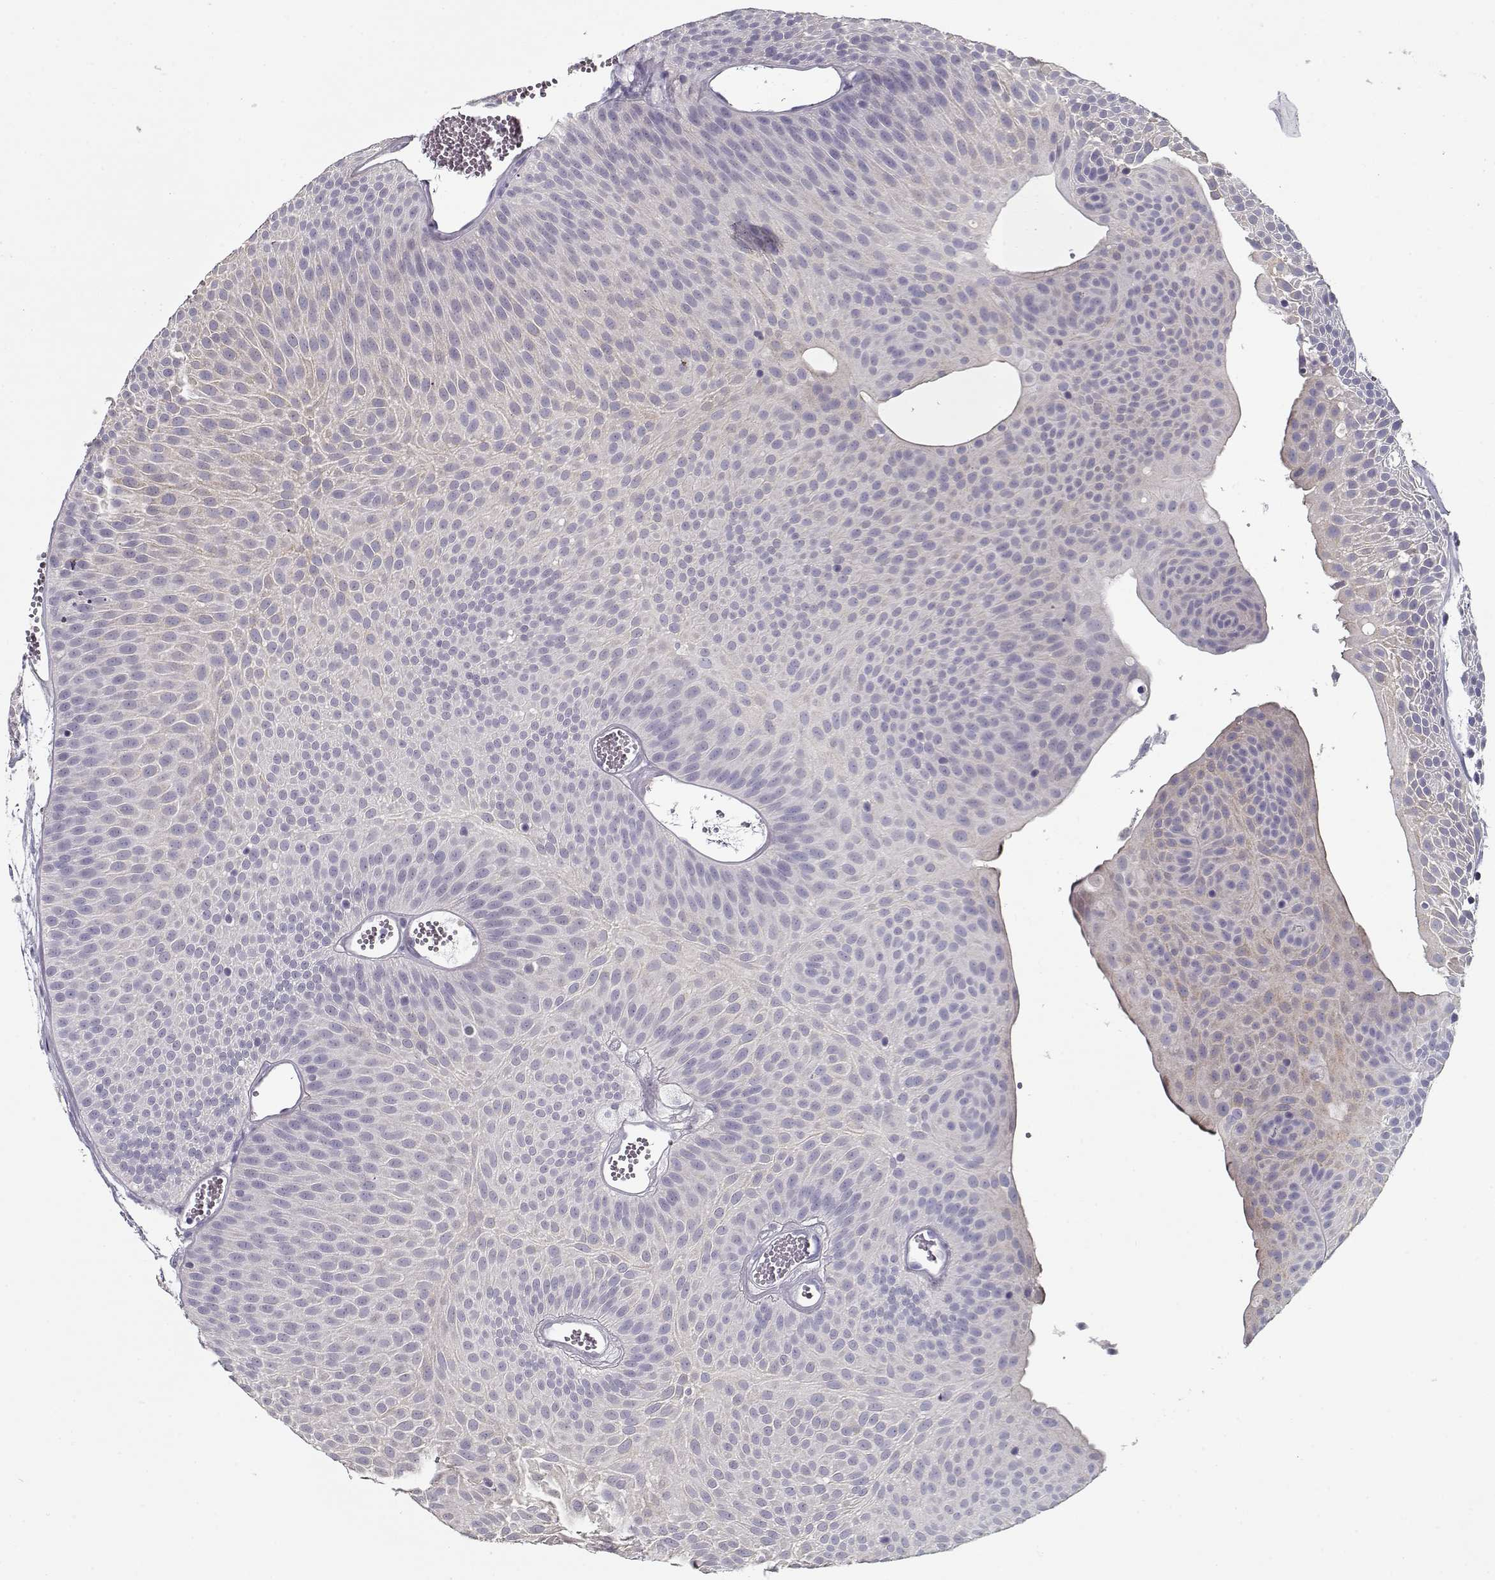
{"staining": {"intensity": "negative", "quantity": "none", "location": "none"}, "tissue": "urothelial cancer", "cell_type": "Tumor cells", "image_type": "cancer", "snomed": [{"axis": "morphology", "description": "Urothelial carcinoma, Low grade"}, {"axis": "topography", "description": "Urinary bladder"}], "caption": "Immunohistochemistry of urothelial cancer reveals no expression in tumor cells. The staining was performed using DAB (3,3'-diaminobenzidine) to visualize the protein expression in brown, while the nuclei were stained in blue with hematoxylin (Magnification: 20x).", "gene": "CCDC136", "patient": {"sex": "male", "age": 52}}